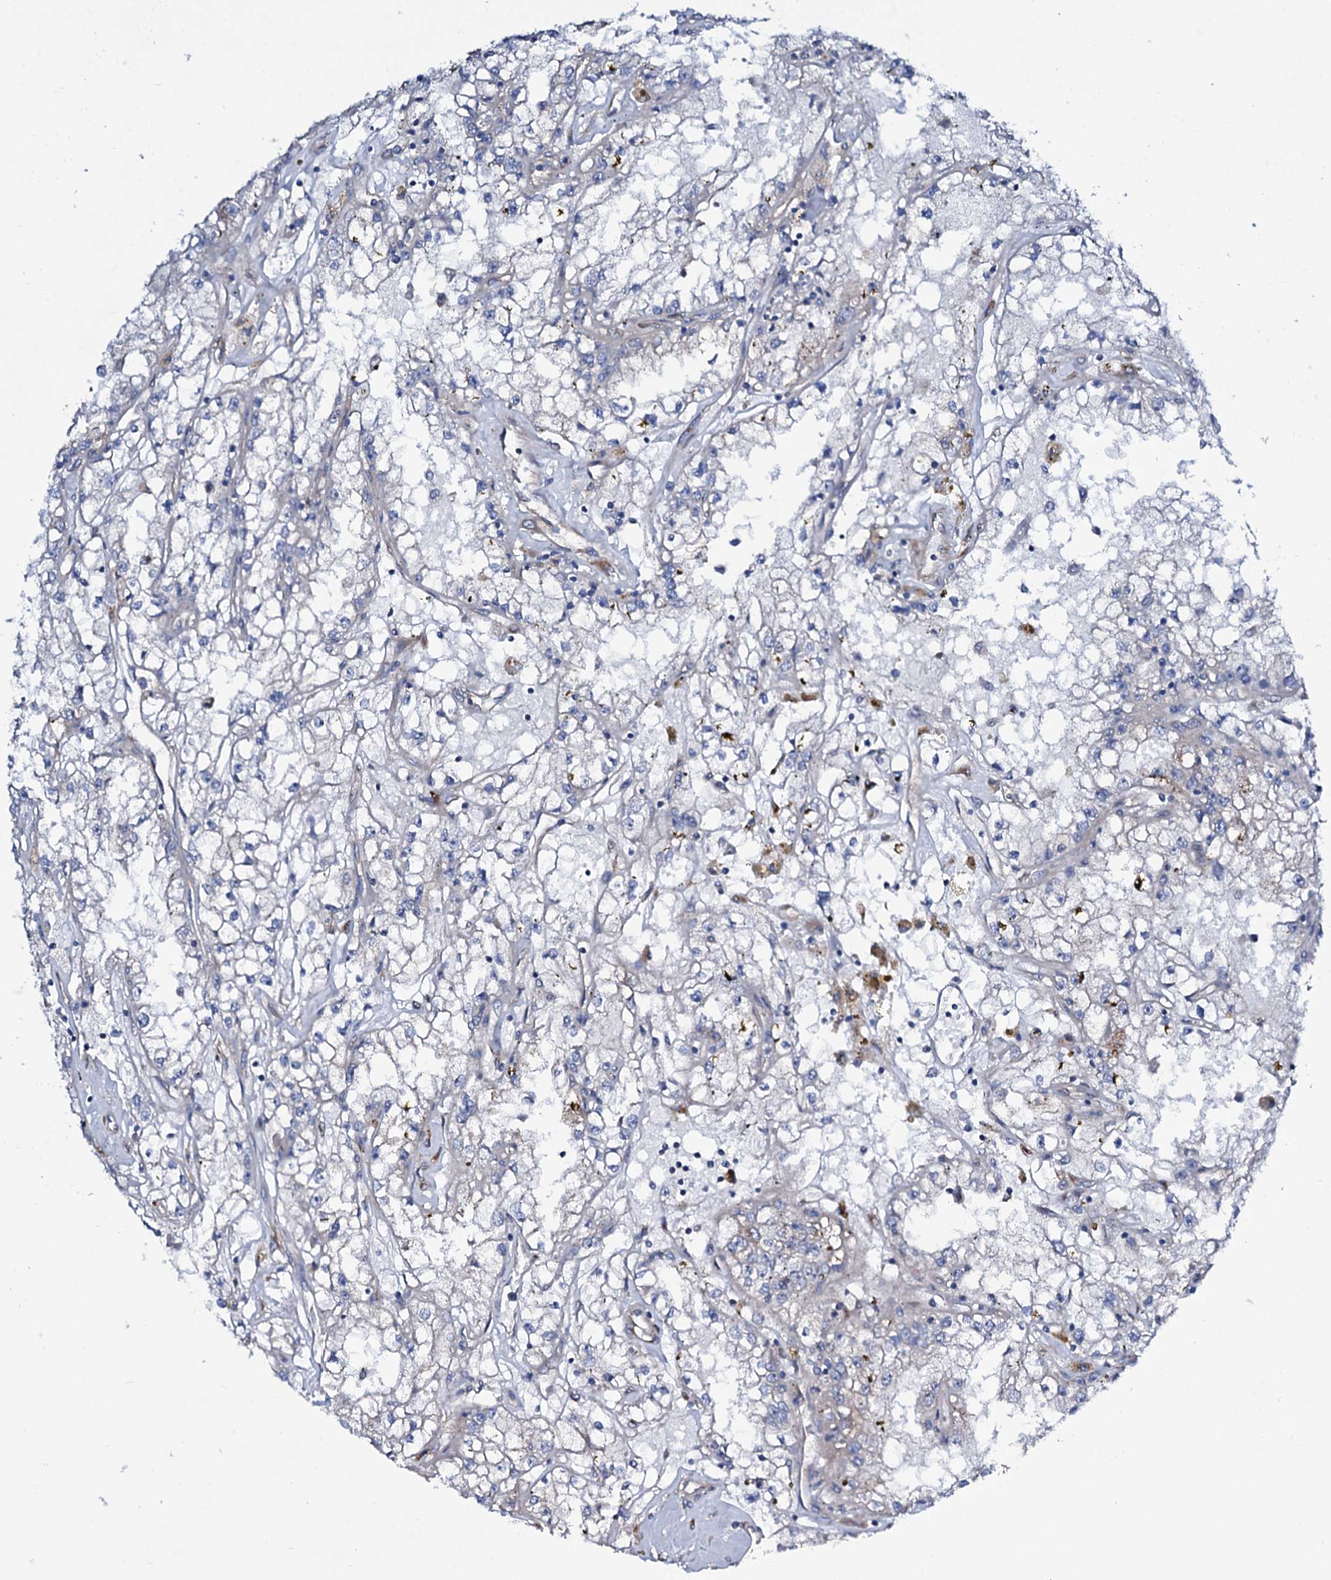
{"staining": {"intensity": "negative", "quantity": "none", "location": "none"}, "tissue": "renal cancer", "cell_type": "Tumor cells", "image_type": "cancer", "snomed": [{"axis": "morphology", "description": "Adenocarcinoma, NOS"}, {"axis": "topography", "description": "Kidney"}], "caption": "Immunohistochemistry micrograph of renal adenocarcinoma stained for a protein (brown), which displays no staining in tumor cells.", "gene": "STARD13", "patient": {"sex": "male", "age": 56}}